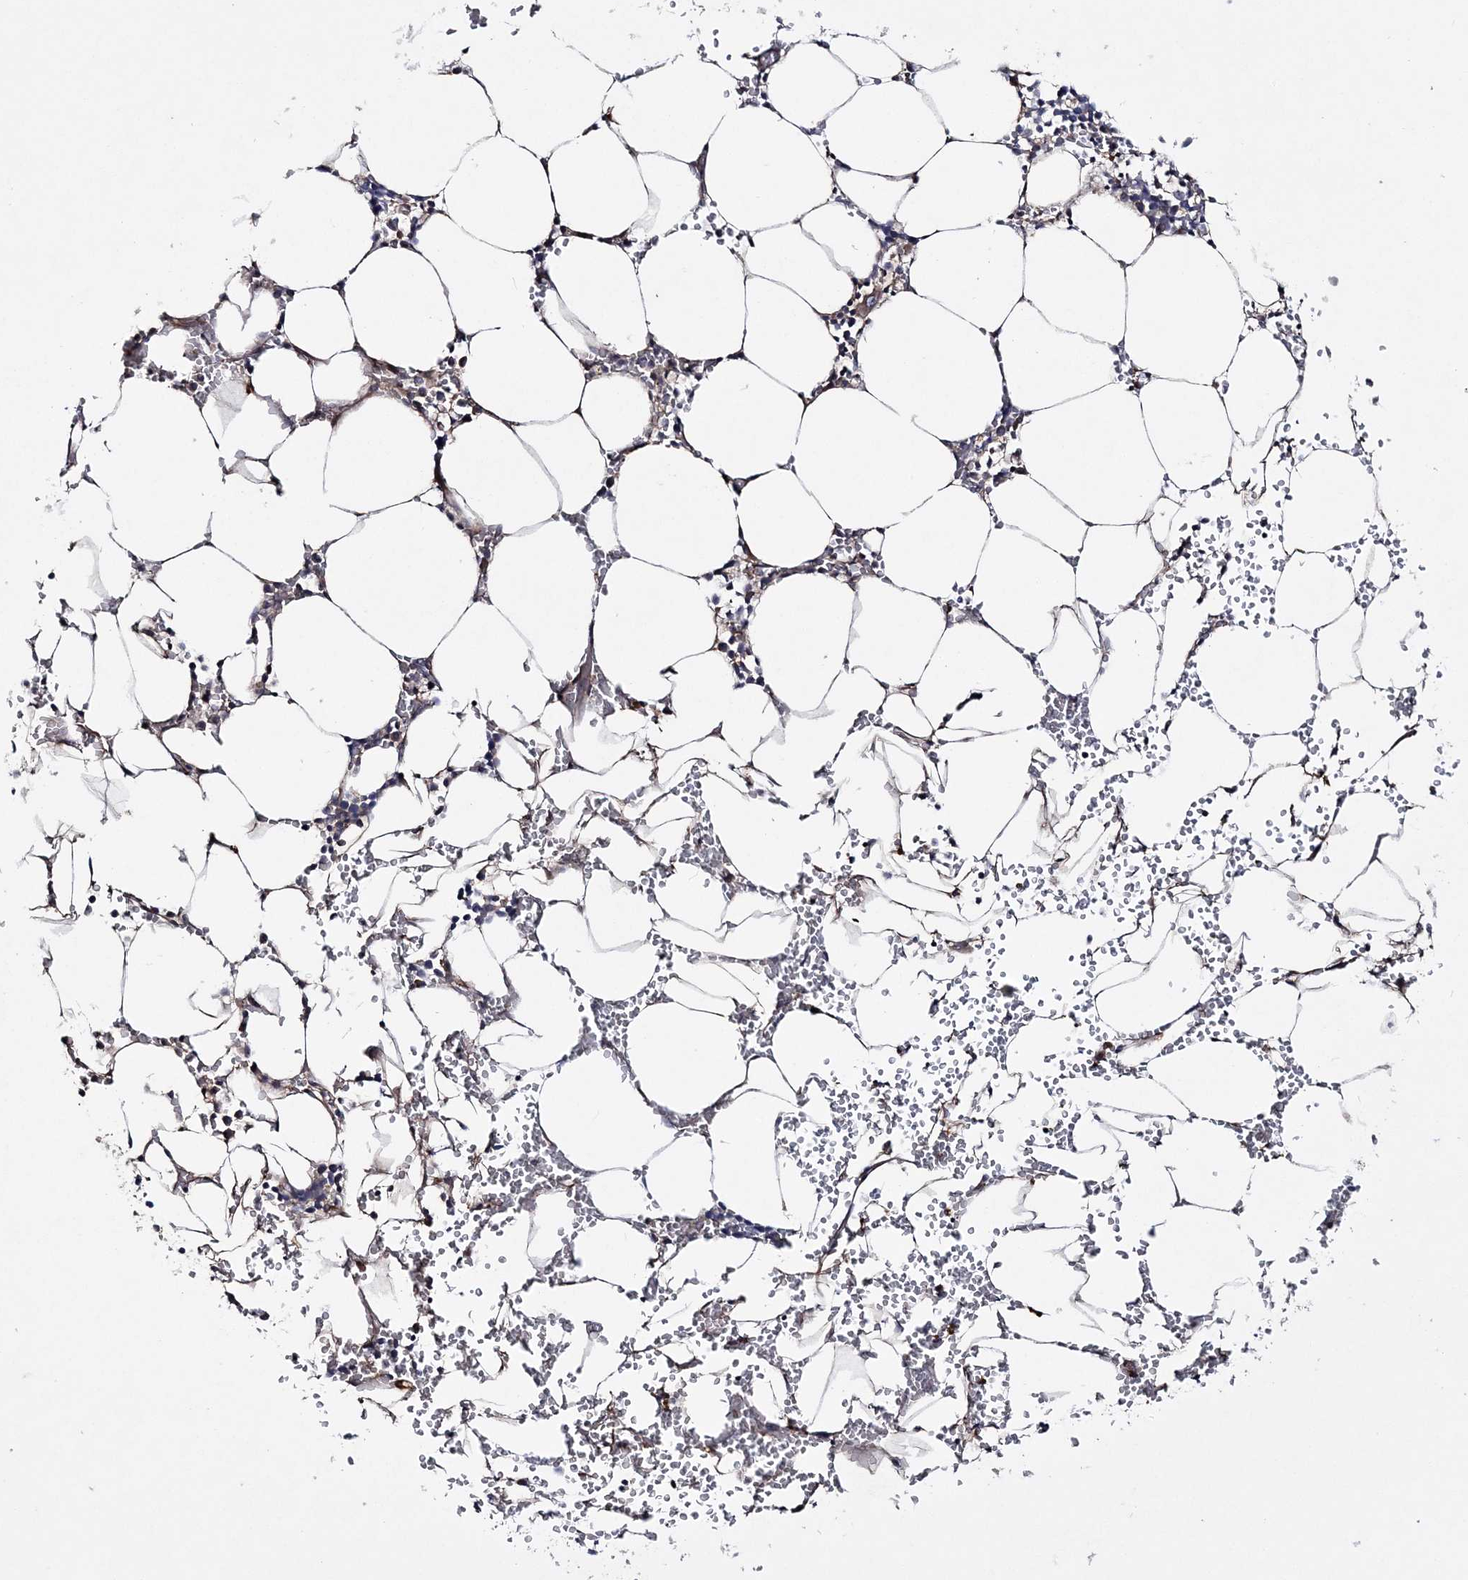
{"staining": {"intensity": "negative", "quantity": "none", "location": "none"}, "tissue": "bone marrow", "cell_type": "Hematopoietic cells", "image_type": "normal", "snomed": [{"axis": "morphology", "description": "Normal tissue, NOS"}, {"axis": "topography", "description": "Bone marrow"}], "caption": "DAB immunohistochemical staining of unremarkable bone marrow demonstrates no significant staining in hematopoietic cells. (DAB IHC, high magnification).", "gene": "MOCS2", "patient": {"sex": "male", "age": 70}}